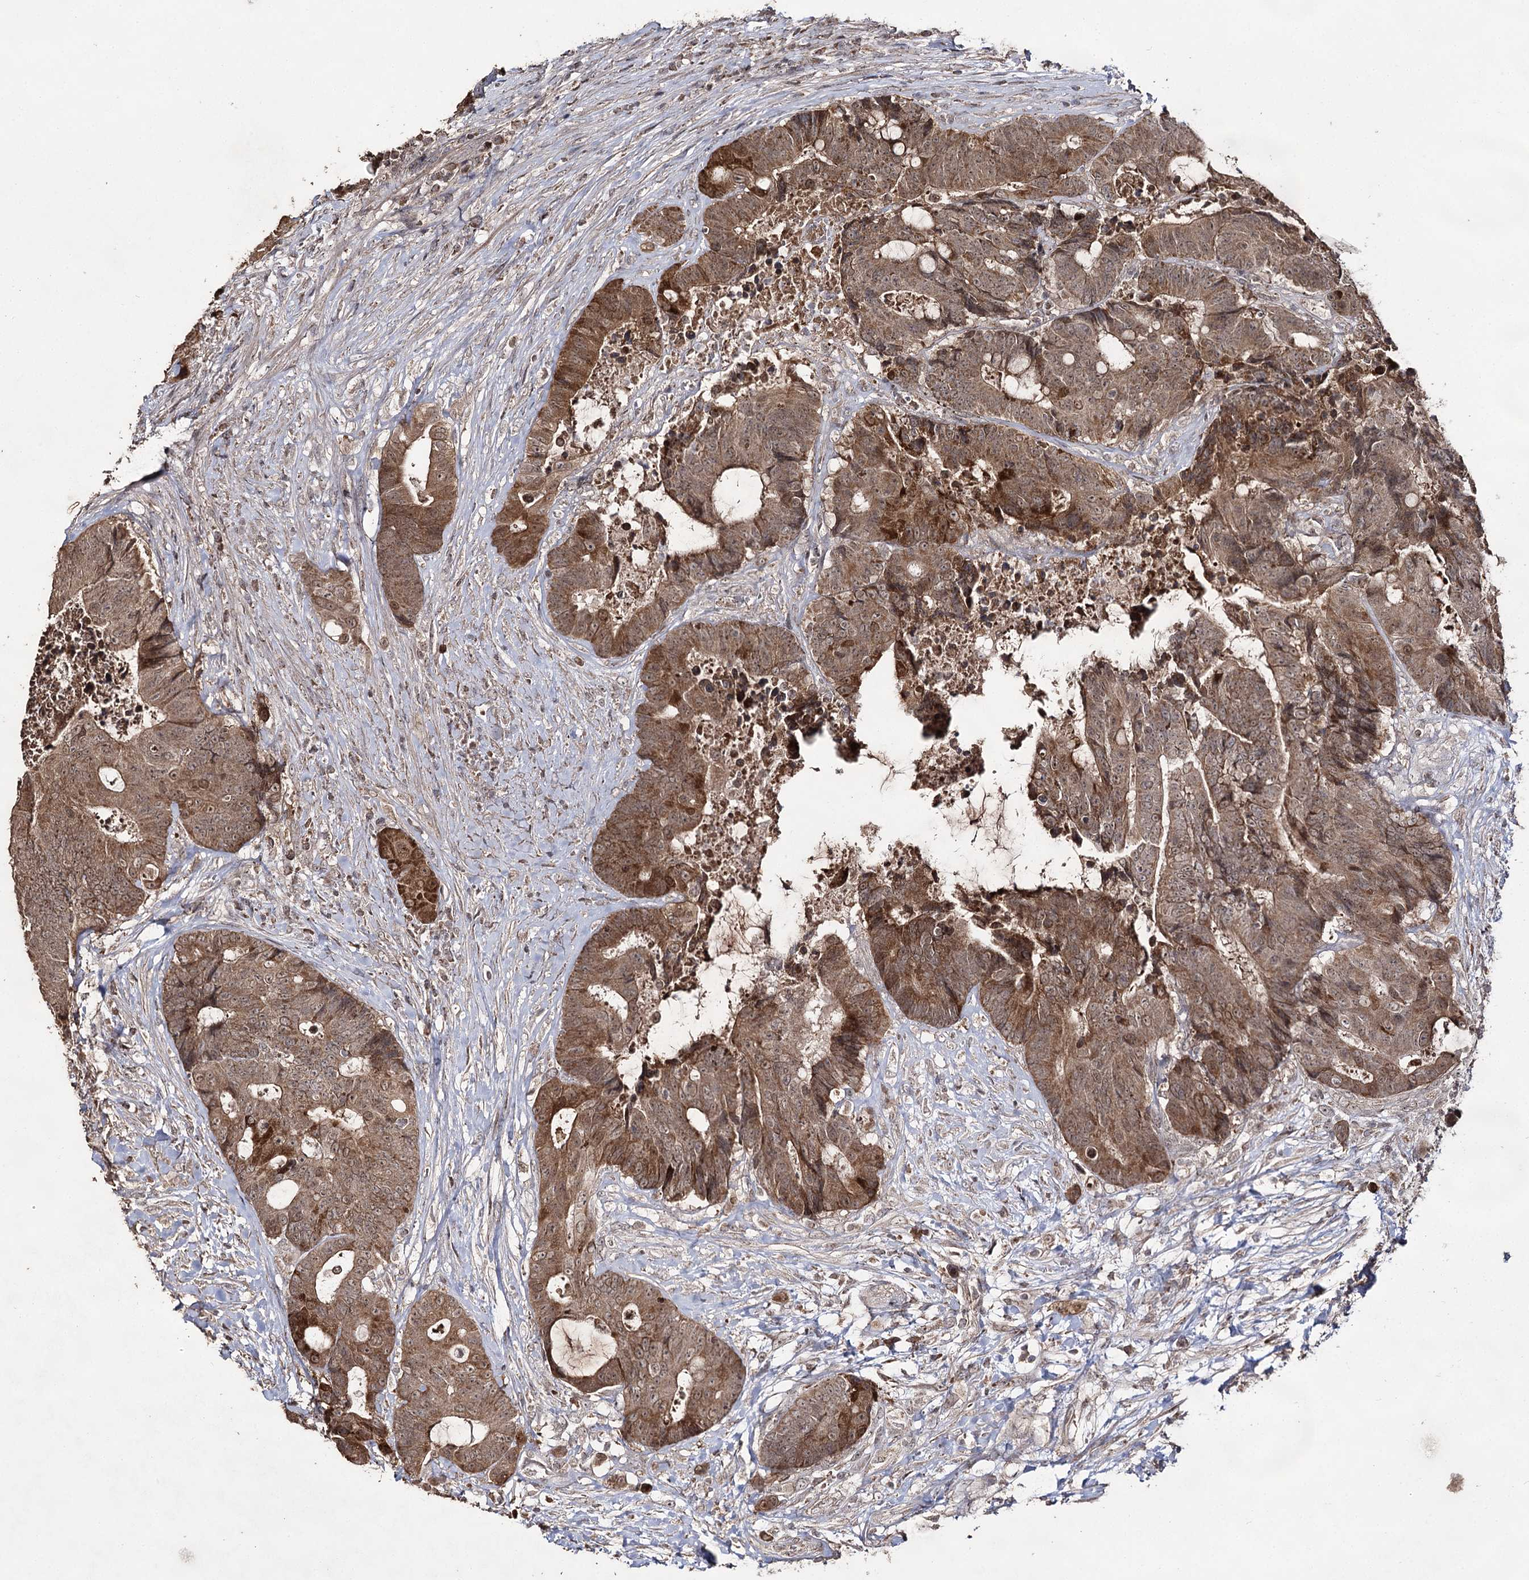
{"staining": {"intensity": "moderate", "quantity": ">75%", "location": "cytoplasmic/membranous,nuclear"}, "tissue": "colorectal cancer", "cell_type": "Tumor cells", "image_type": "cancer", "snomed": [{"axis": "morphology", "description": "Adenocarcinoma, NOS"}, {"axis": "topography", "description": "Rectum"}], "caption": "A medium amount of moderate cytoplasmic/membranous and nuclear staining is identified in approximately >75% of tumor cells in adenocarcinoma (colorectal) tissue.", "gene": "ACTR6", "patient": {"sex": "male", "age": 69}}